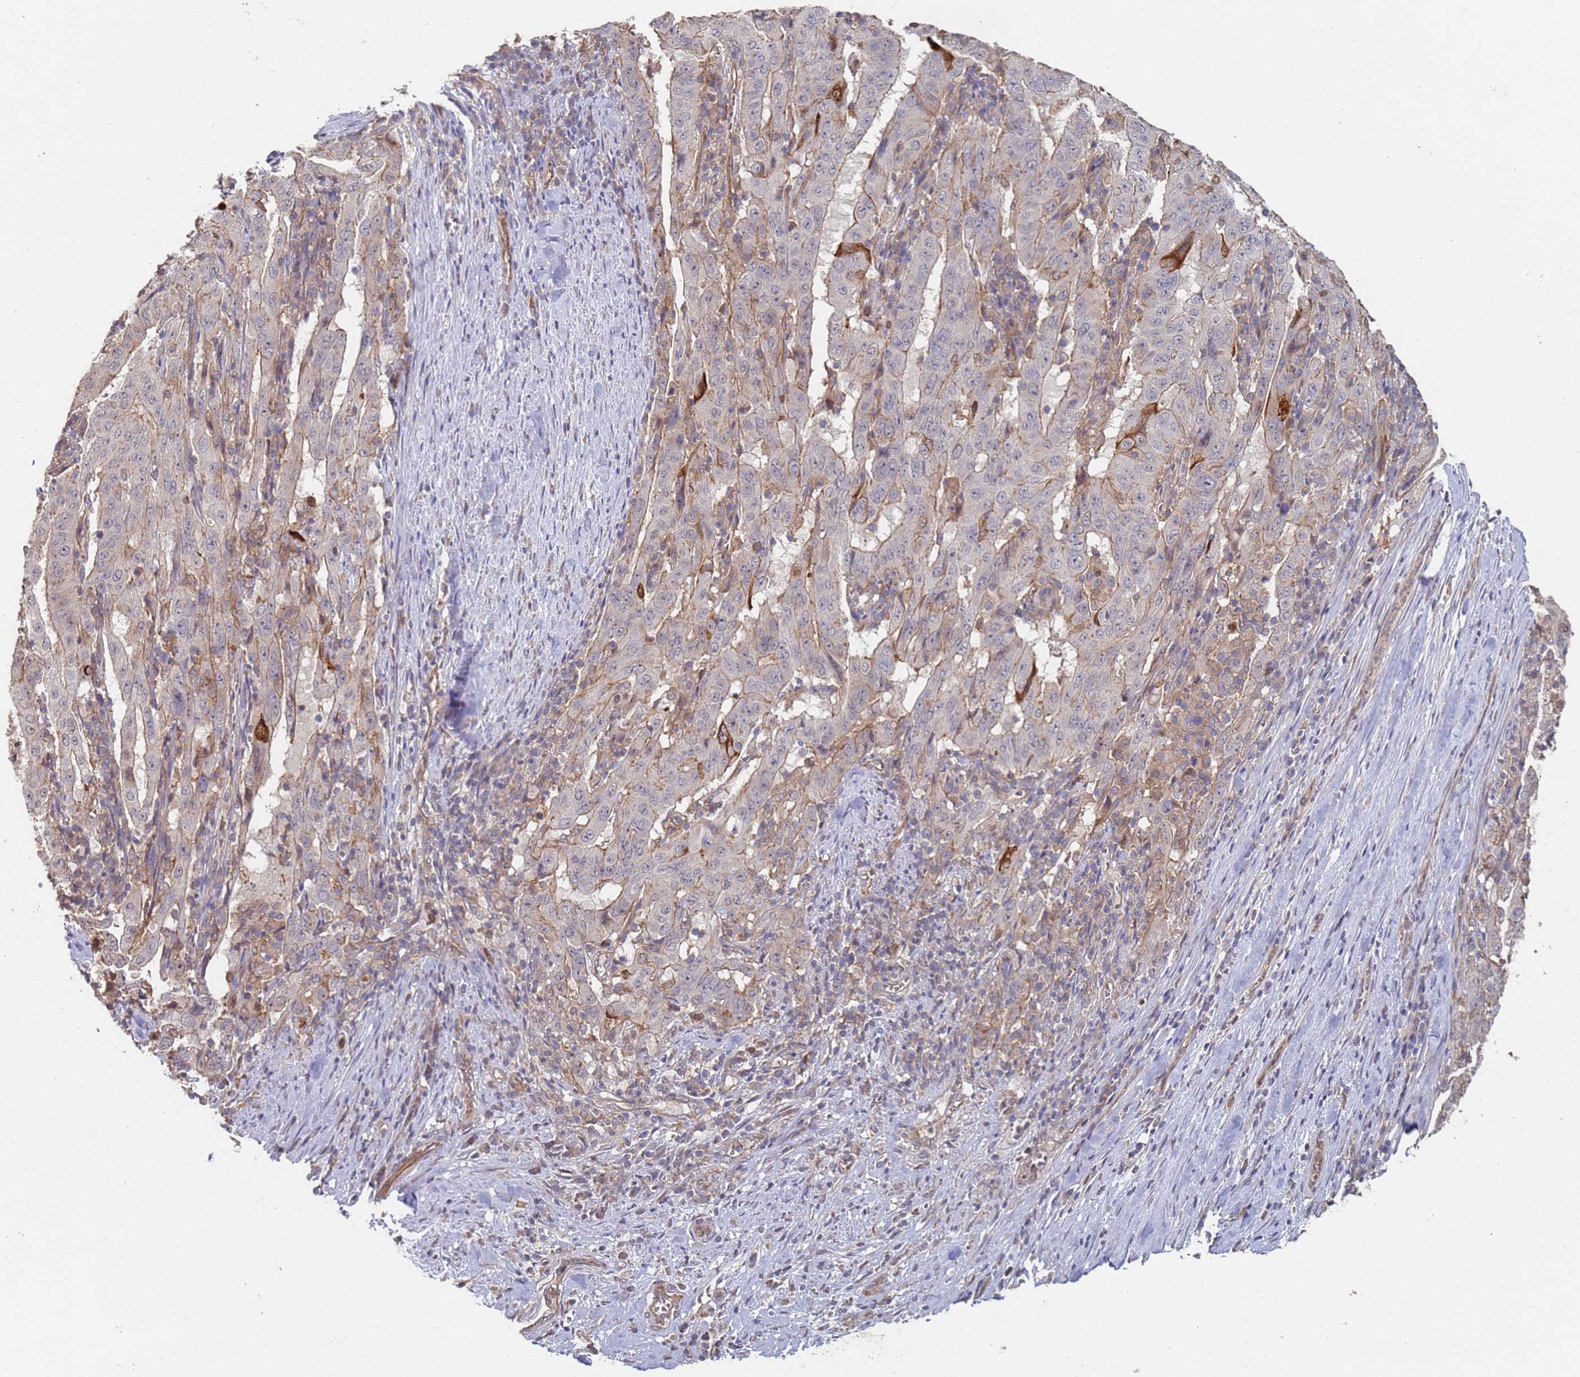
{"staining": {"intensity": "strong", "quantity": "<25%", "location": "cytoplasmic/membranous"}, "tissue": "pancreatic cancer", "cell_type": "Tumor cells", "image_type": "cancer", "snomed": [{"axis": "morphology", "description": "Adenocarcinoma, NOS"}, {"axis": "topography", "description": "Pancreas"}], "caption": "Immunohistochemical staining of human pancreatic cancer (adenocarcinoma) displays strong cytoplasmic/membranous protein staining in approximately <25% of tumor cells.", "gene": "ABCB6", "patient": {"sex": "male", "age": 63}}